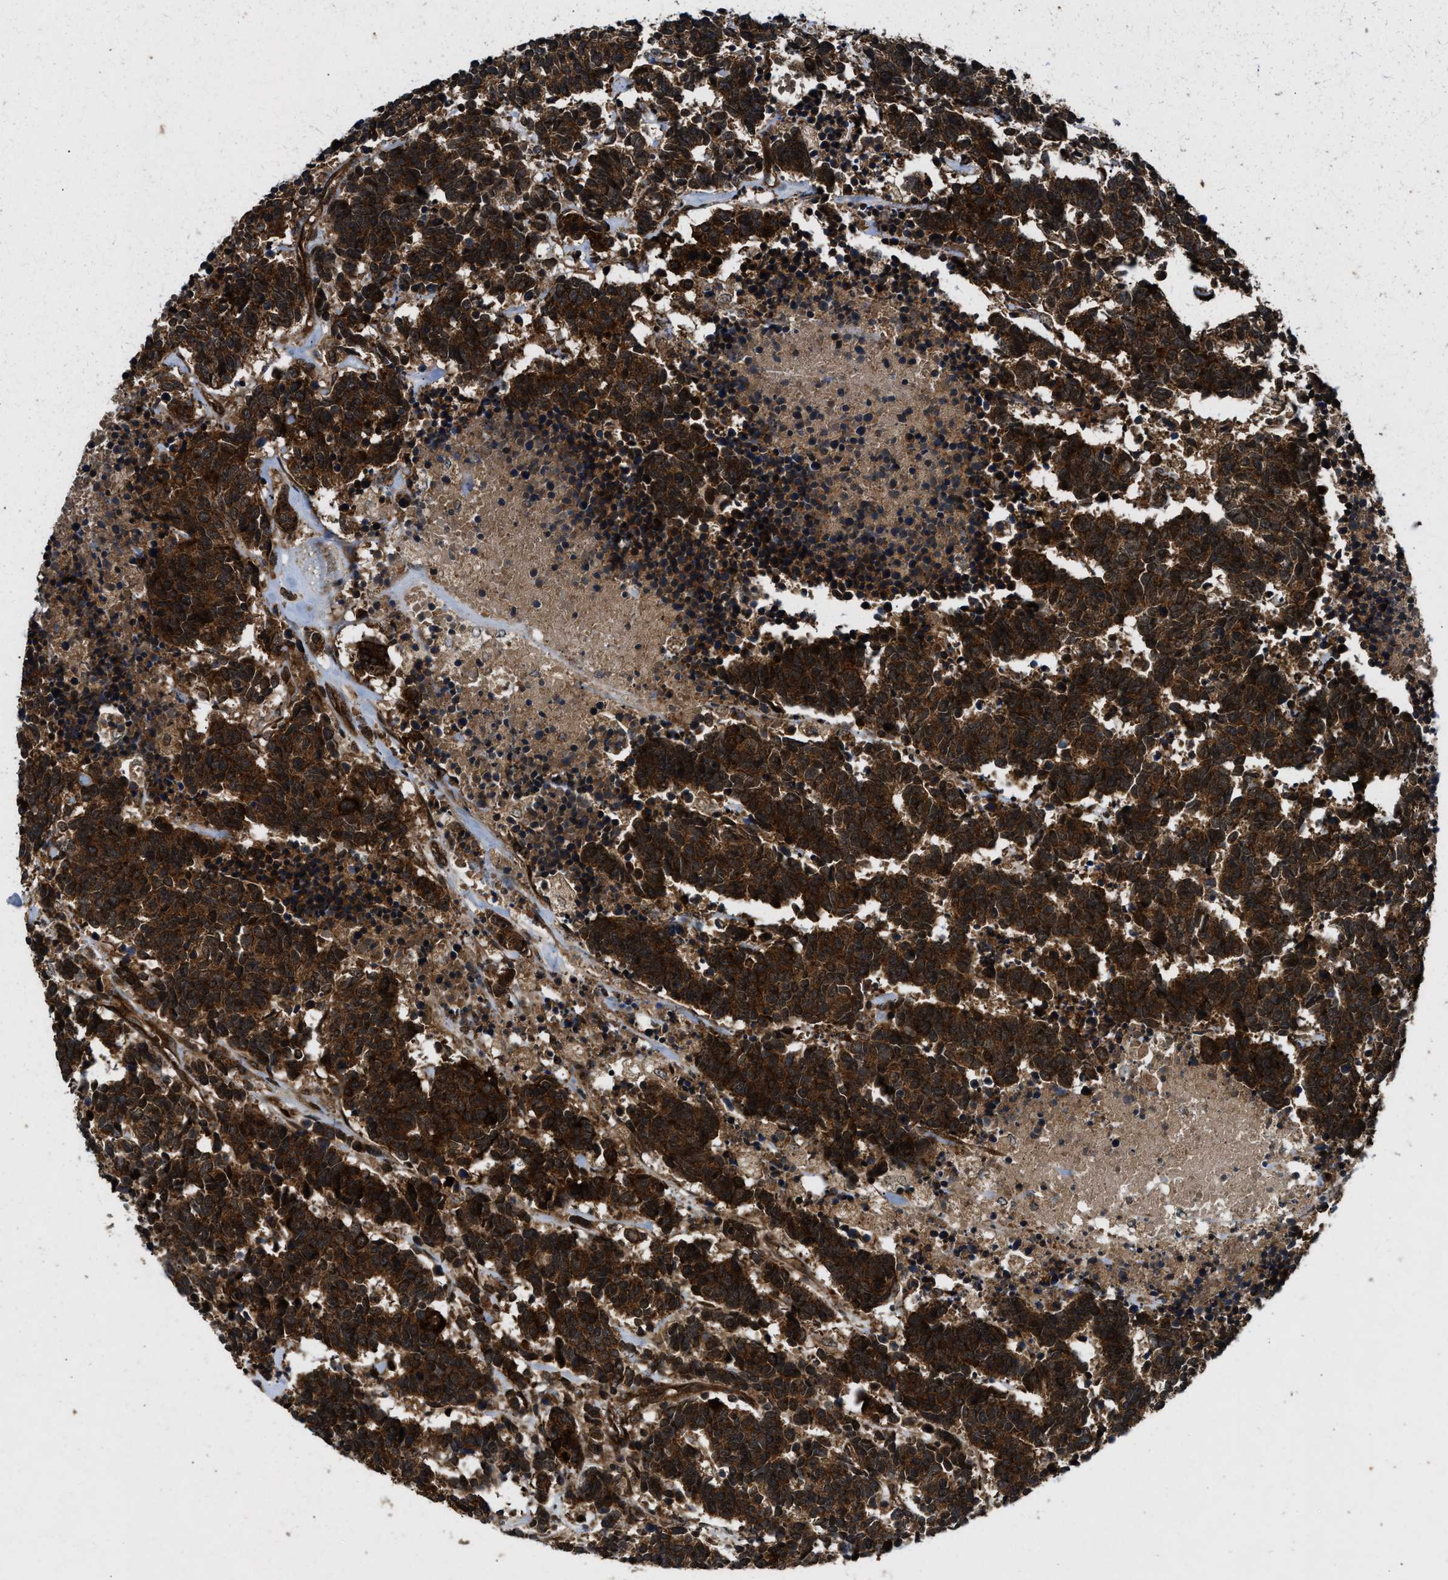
{"staining": {"intensity": "strong", "quantity": ">75%", "location": "cytoplasmic/membranous"}, "tissue": "carcinoid", "cell_type": "Tumor cells", "image_type": "cancer", "snomed": [{"axis": "morphology", "description": "Carcinoma, NOS"}, {"axis": "morphology", "description": "Carcinoid, malignant, NOS"}, {"axis": "topography", "description": "Urinary bladder"}], "caption": "Immunohistochemistry image of neoplastic tissue: carcinoid stained using immunohistochemistry demonstrates high levels of strong protein expression localized specifically in the cytoplasmic/membranous of tumor cells, appearing as a cytoplasmic/membranous brown color.", "gene": "PNPLA8", "patient": {"sex": "male", "age": 57}}